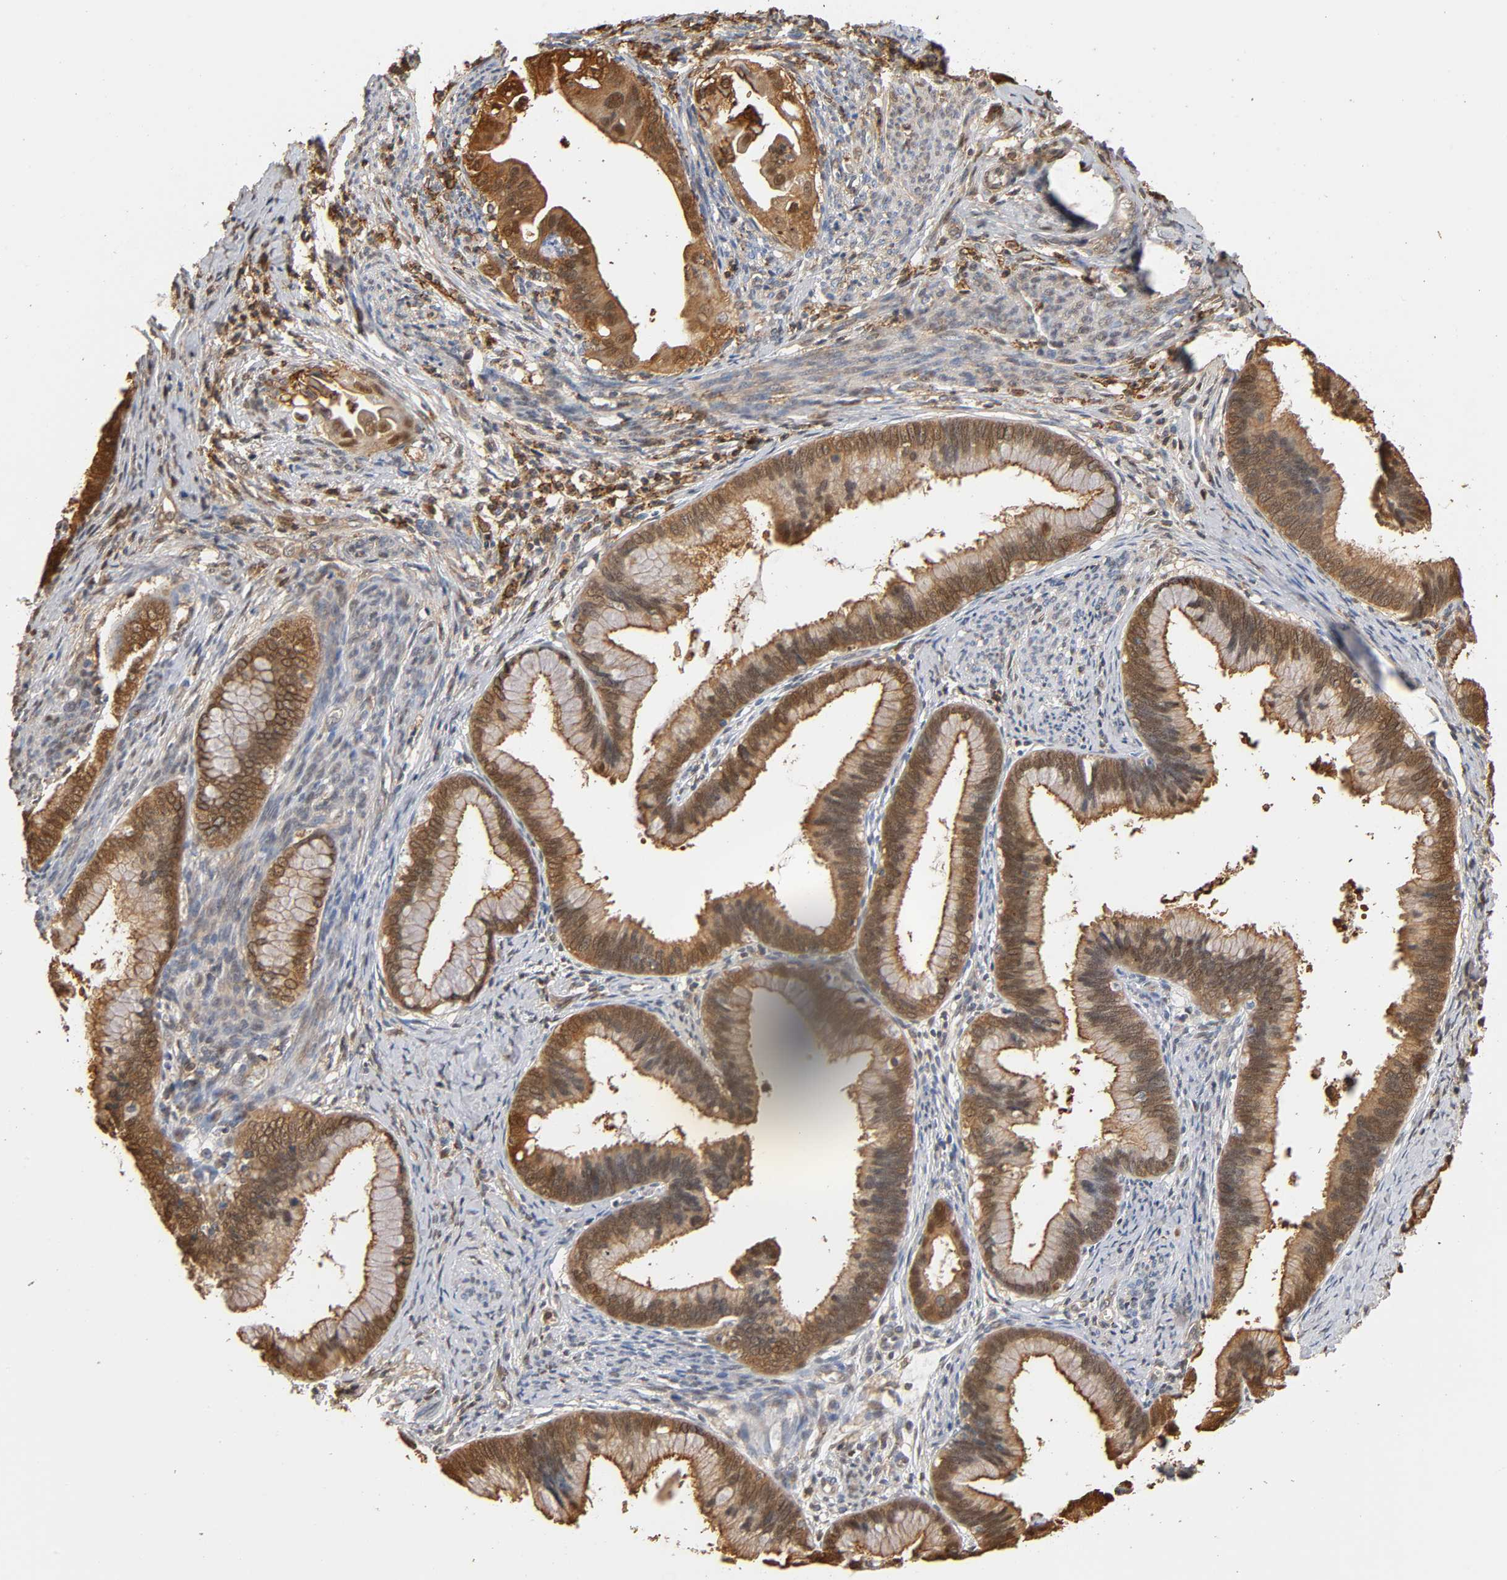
{"staining": {"intensity": "moderate", "quantity": ">75%", "location": "cytoplasmic/membranous"}, "tissue": "cervical cancer", "cell_type": "Tumor cells", "image_type": "cancer", "snomed": [{"axis": "morphology", "description": "Adenocarcinoma, NOS"}, {"axis": "topography", "description": "Cervix"}], "caption": "Protein analysis of cervical cancer tissue displays moderate cytoplasmic/membranous expression in about >75% of tumor cells.", "gene": "ANXA11", "patient": {"sex": "female", "age": 47}}